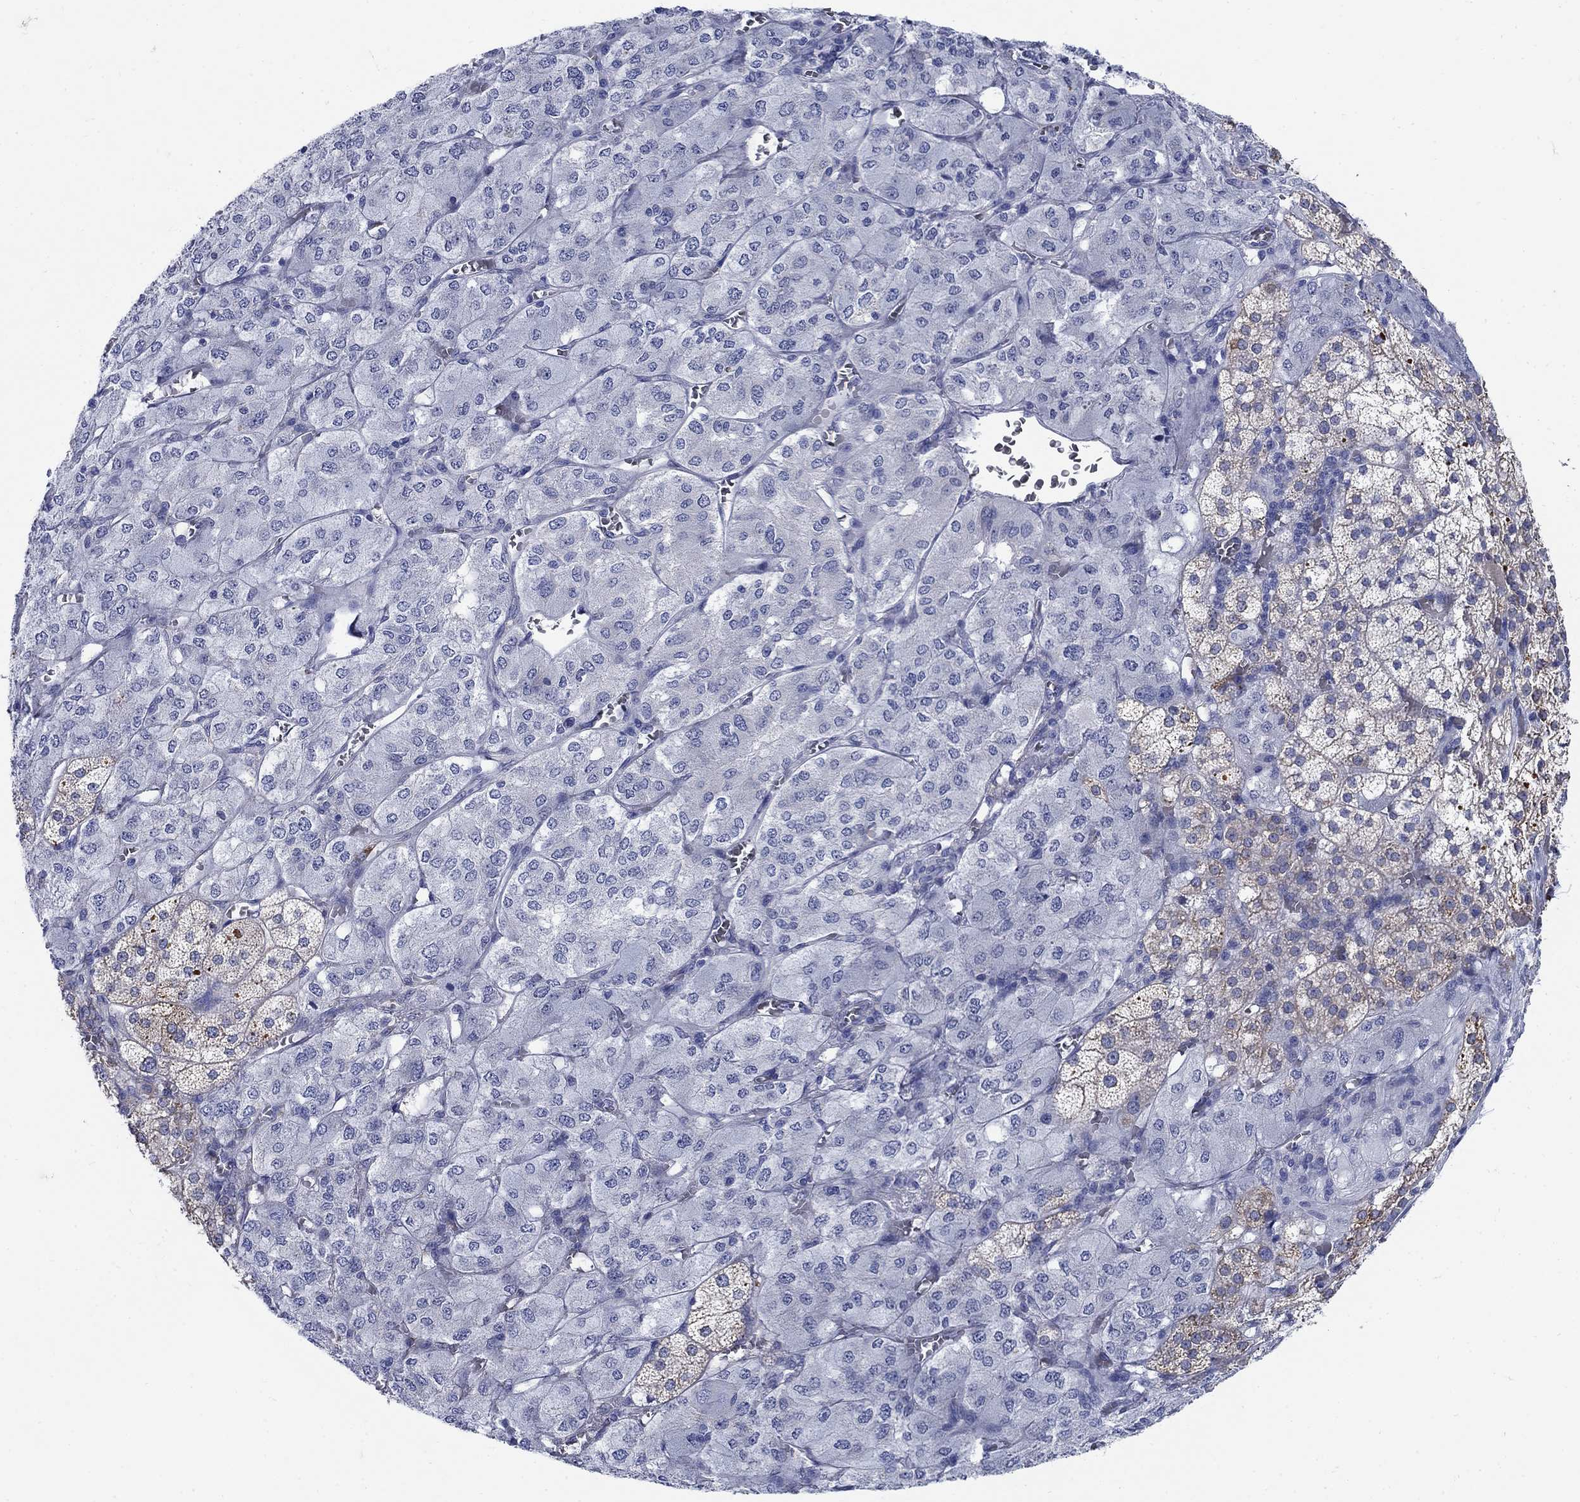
{"staining": {"intensity": "weak", "quantity": "<25%", "location": "cytoplasmic/membranous"}, "tissue": "adrenal gland", "cell_type": "Glandular cells", "image_type": "normal", "snomed": [{"axis": "morphology", "description": "Normal tissue, NOS"}, {"axis": "topography", "description": "Adrenal gland"}], "caption": "A high-resolution photomicrograph shows immunohistochemistry staining of unremarkable adrenal gland, which reveals no significant expression in glandular cells. (DAB (3,3'-diaminobenzidine) IHC visualized using brightfield microscopy, high magnification).", "gene": "ZDHHC14", "patient": {"sex": "female", "age": 60}}